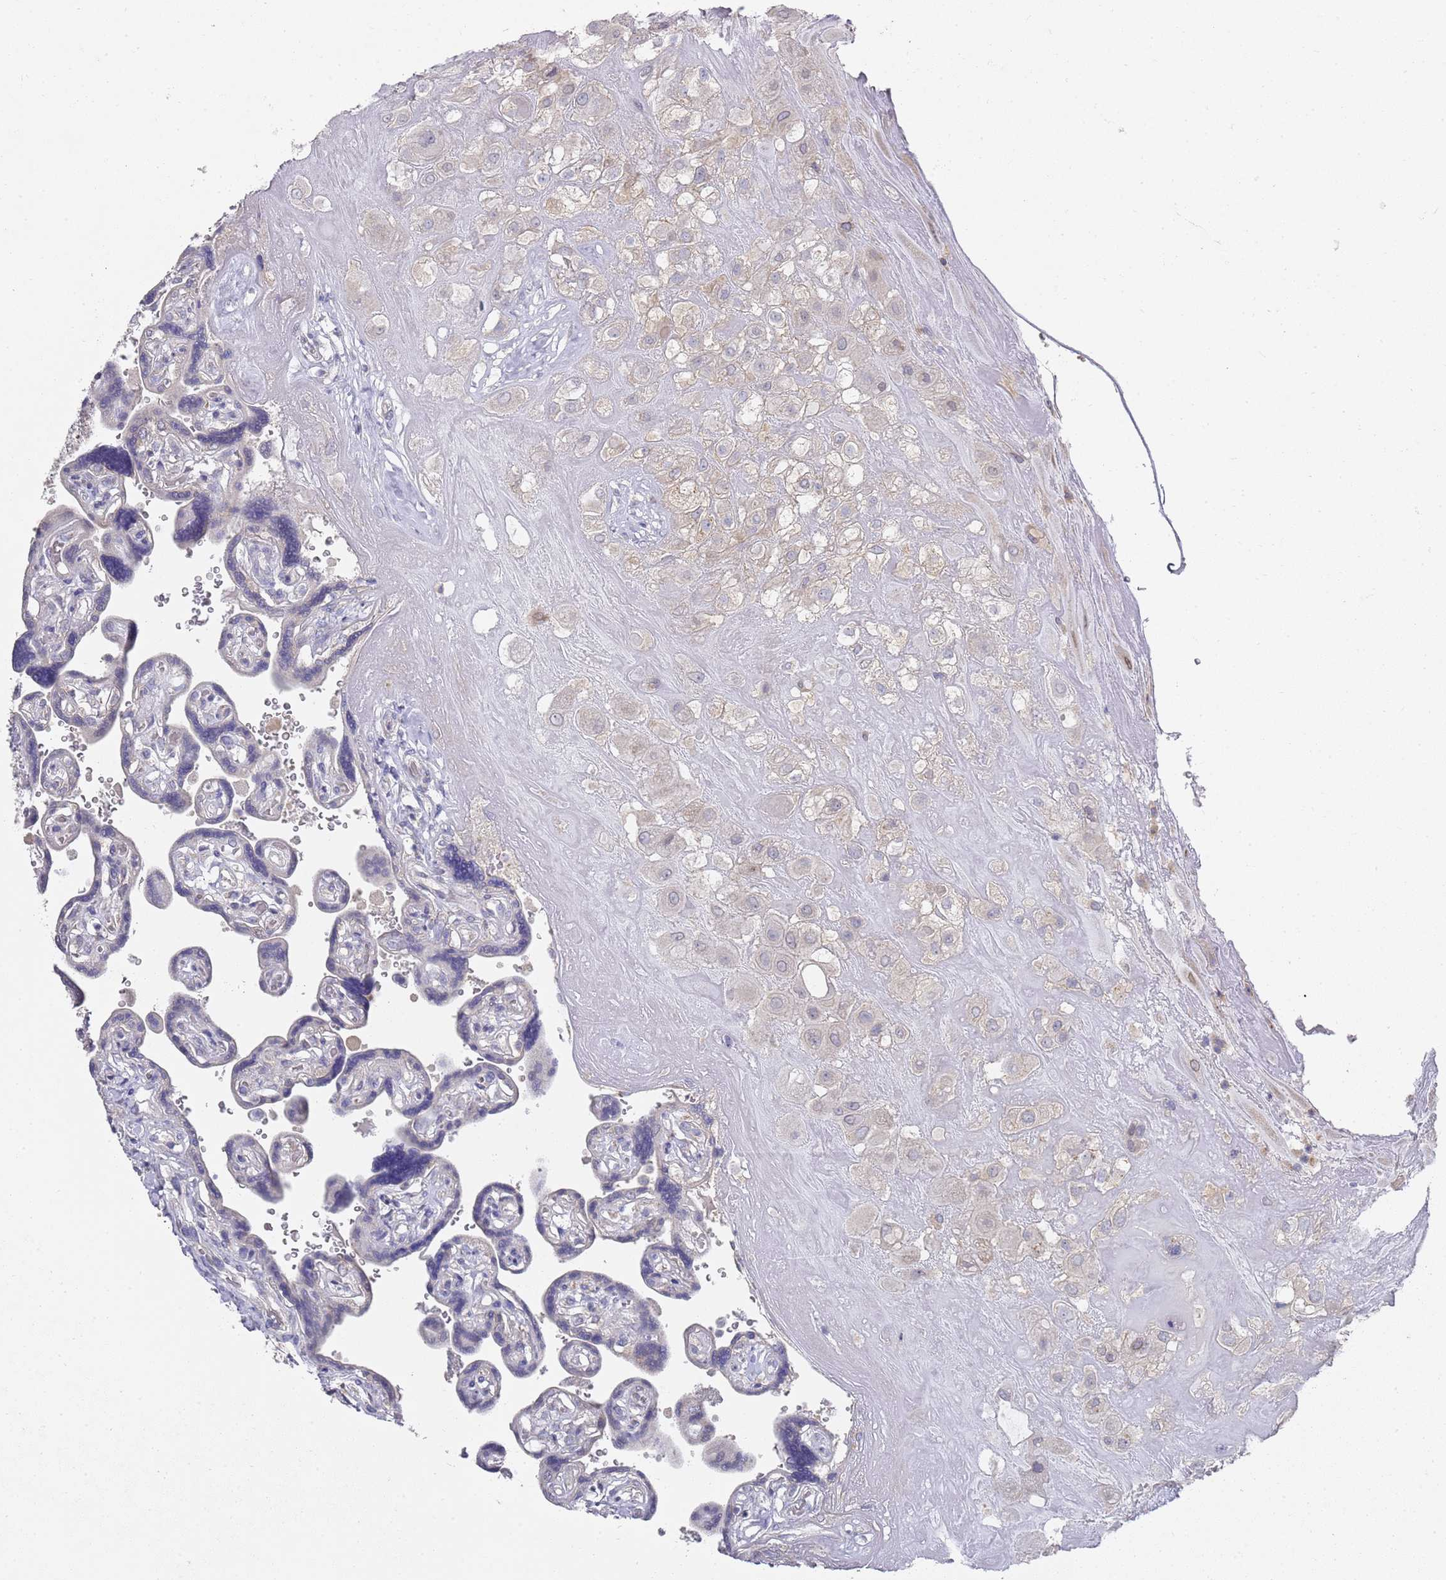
{"staining": {"intensity": "negative", "quantity": "none", "location": "none"}, "tissue": "placenta", "cell_type": "Decidual cells", "image_type": "normal", "snomed": [{"axis": "morphology", "description": "Normal tissue, NOS"}, {"axis": "topography", "description": "Placenta"}], "caption": "Image shows no protein staining in decidual cells of benign placenta. (Brightfield microscopy of DAB immunohistochemistry (IHC) at high magnification).", "gene": "NPEPPS", "patient": {"sex": "female", "age": 32}}